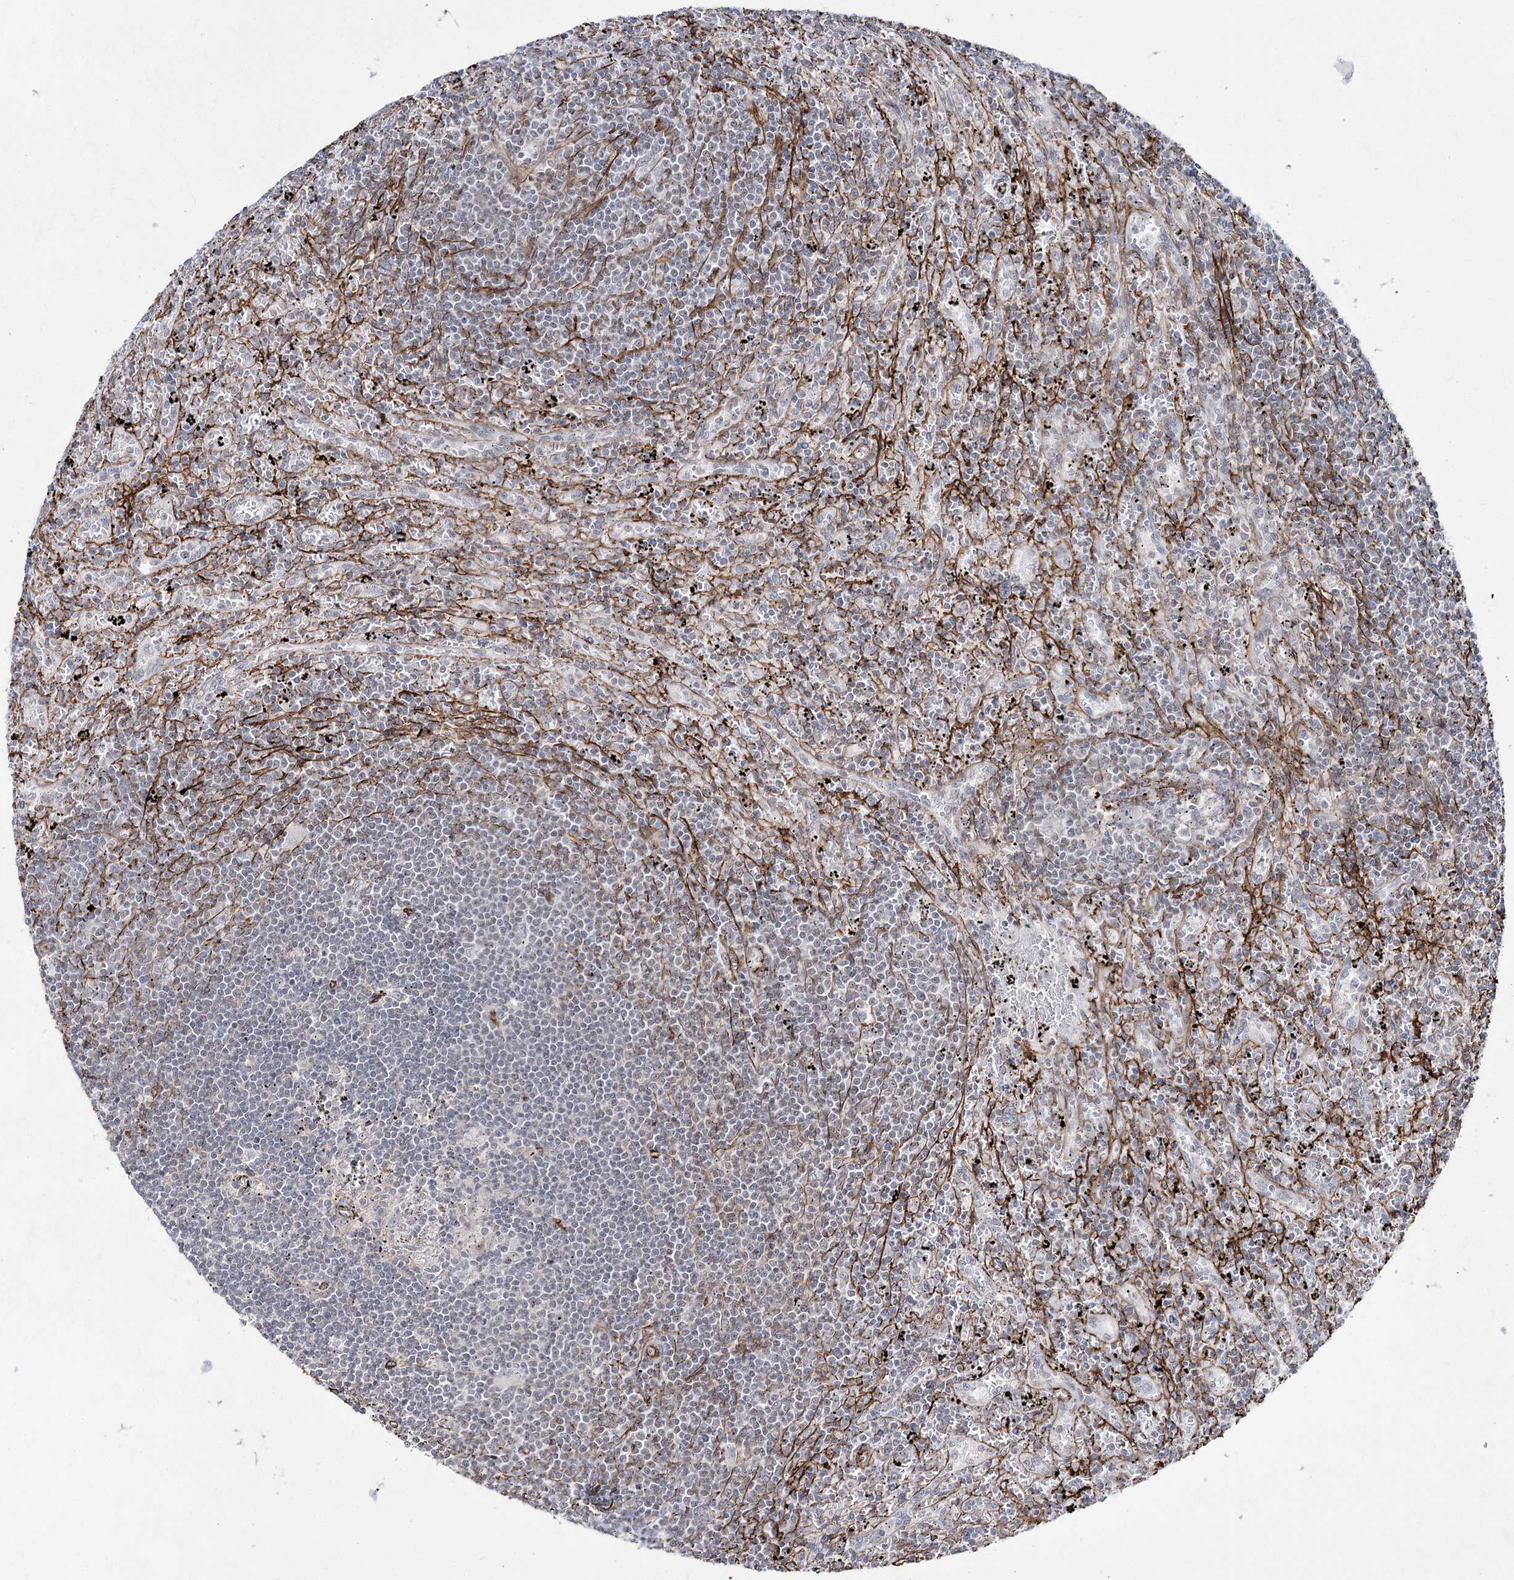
{"staining": {"intensity": "negative", "quantity": "none", "location": "none"}, "tissue": "lymphoma", "cell_type": "Tumor cells", "image_type": "cancer", "snomed": [{"axis": "morphology", "description": "Malignant lymphoma, non-Hodgkin's type, Low grade"}, {"axis": "topography", "description": "Spleen"}], "caption": "This image is of low-grade malignant lymphoma, non-Hodgkin's type stained with immunohistochemistry (IHC) to label a protein in brown with the nuclei are counter-stained blue. There is no positivity in tumor cells.", "gene": "CWF19L1", "patient": {"sex": "male", "age": 76}}